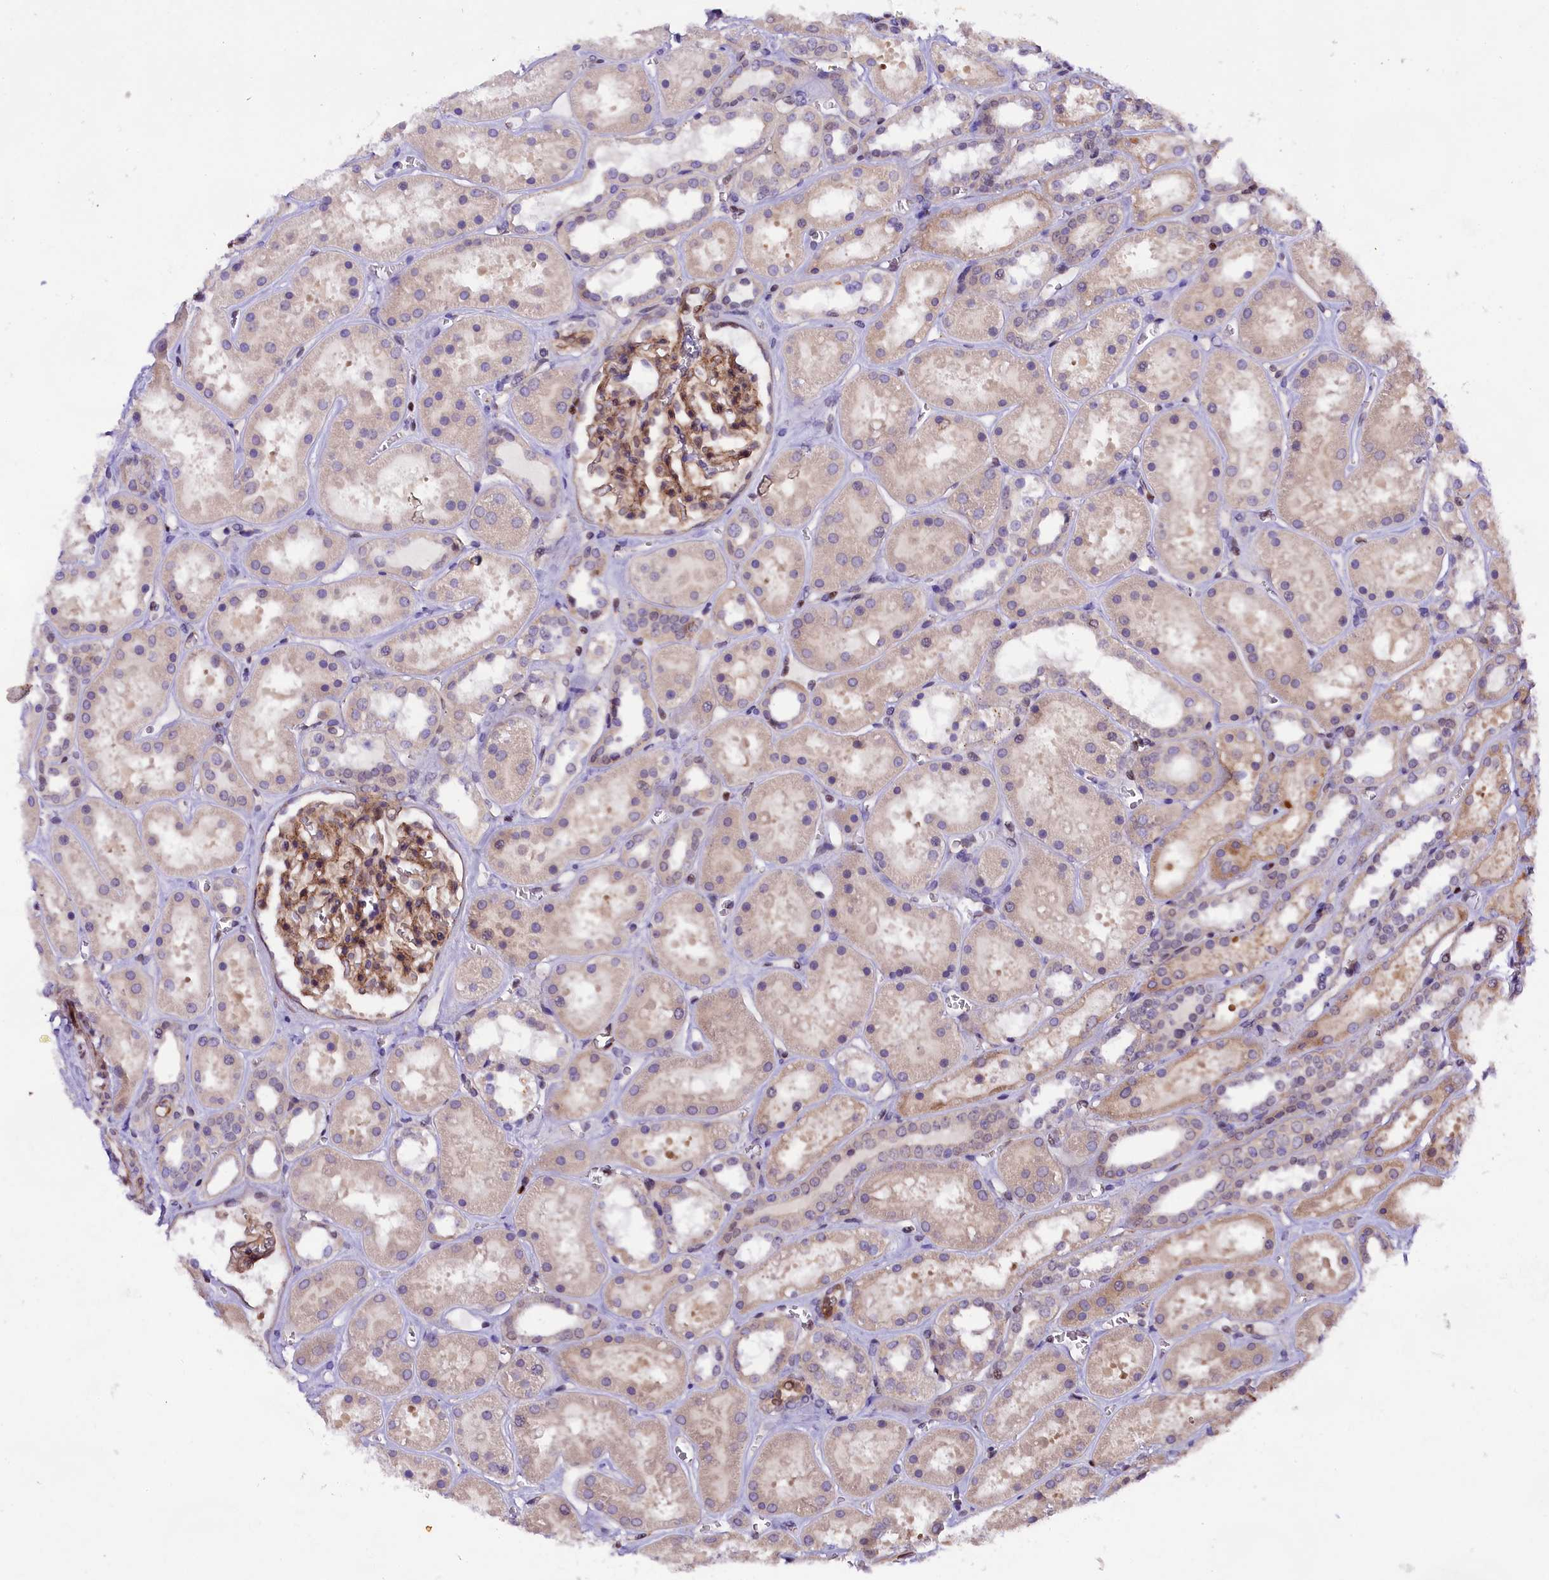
{"staining": {"intensity": "moderate", "quantity": ">75%", "location": "cytoplasmic/membranous,nuclear"}, "tissue": "kidney", "cell_type": "Cells in glomeruli", "image_type": "normal", "snomed": [{"axis": "morphology", "description": "Normal tissue, NOS"}, {"axis": "topography", "description": "Kidney"}], "caption": "Moderate cytoplasmic/membranous,nuclear protein staining is appreciated in approximately >75% of cells in glomeruli in kidney.", "gene": "SP4", "patient": {"sex": "female", "age": 41}}